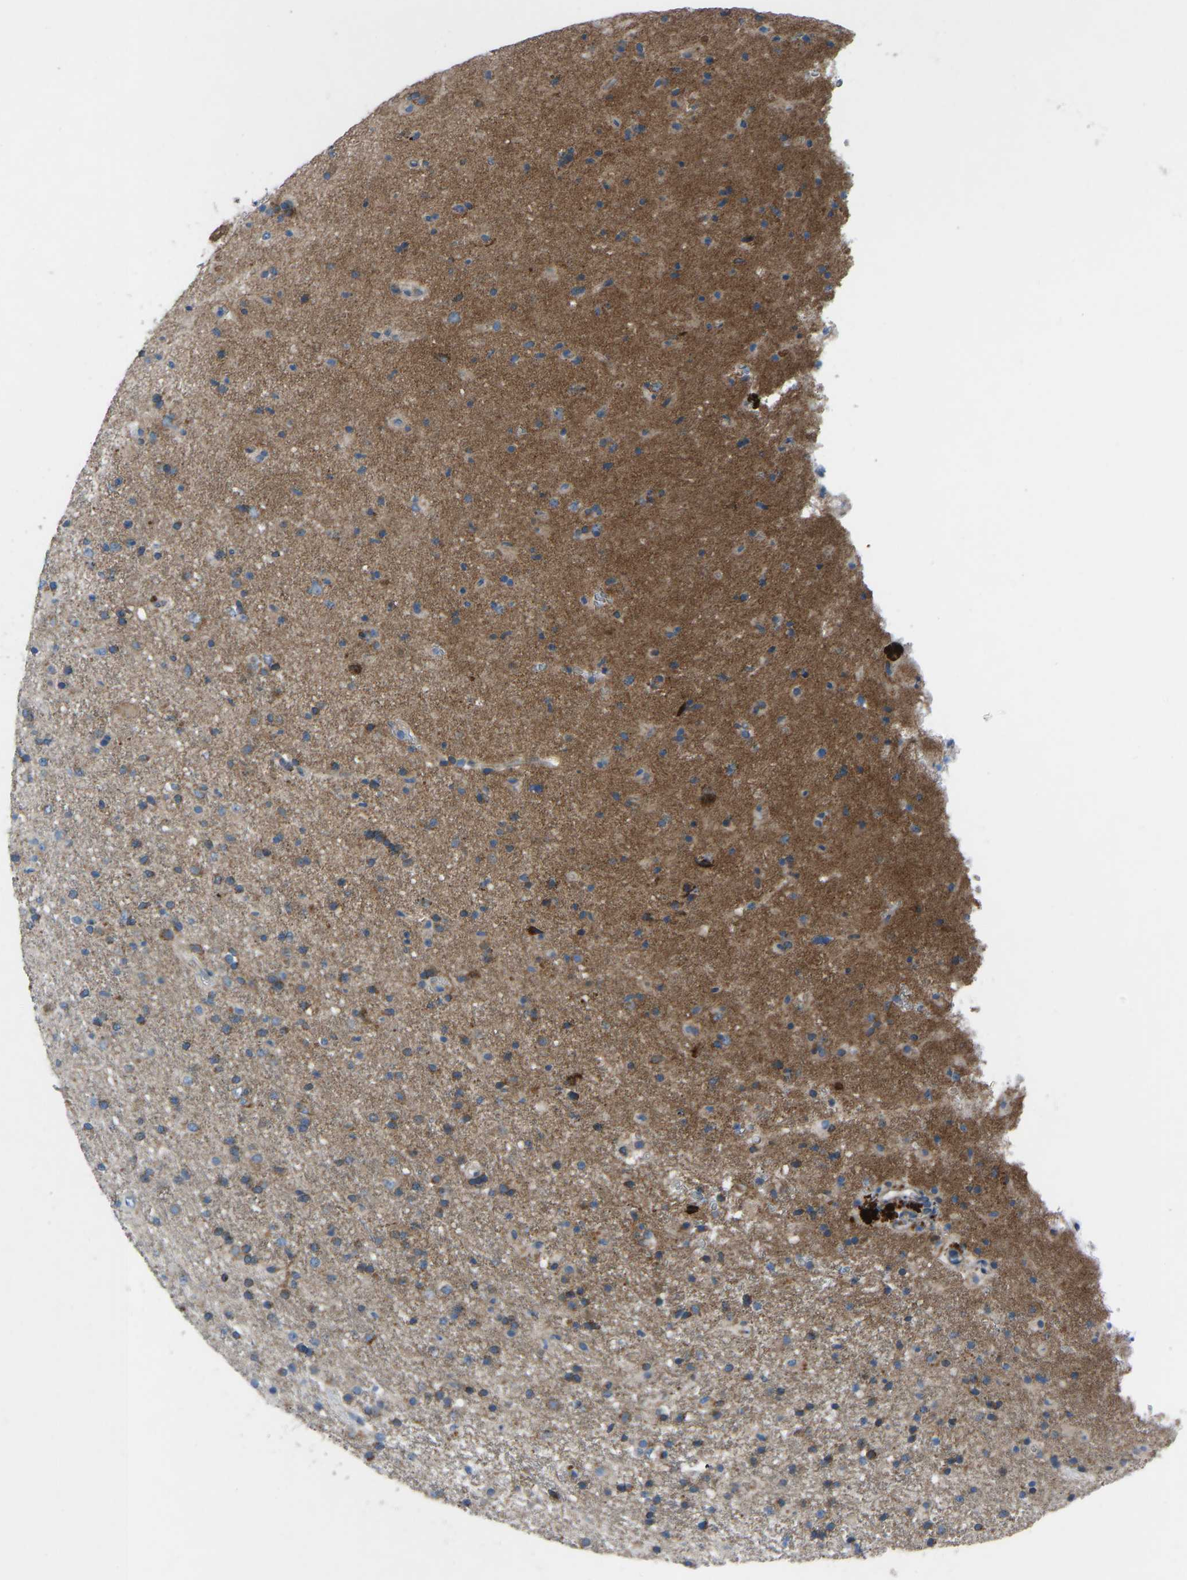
{"staining": {"intensity": "moderate", "quantity": "25%-75%", "location": "cytoplasmic/membranous"}, "tissue": "glioma", "cell_type": "Tumor cells", "image_type": "cancer", "snomed": [{"axis": "morphology", "description": "Glioma, malignant, Low grade"}, {"axis": "topography", "description": "Brain"}], "caption": "Immunohistochemical staining of human glioma exhibits moderate cytoplasmic/membranous protein expression in about 25%-75% of tumor cells.", "gene": "GRK6", "patient": {"sex": "male", "age": 65}}